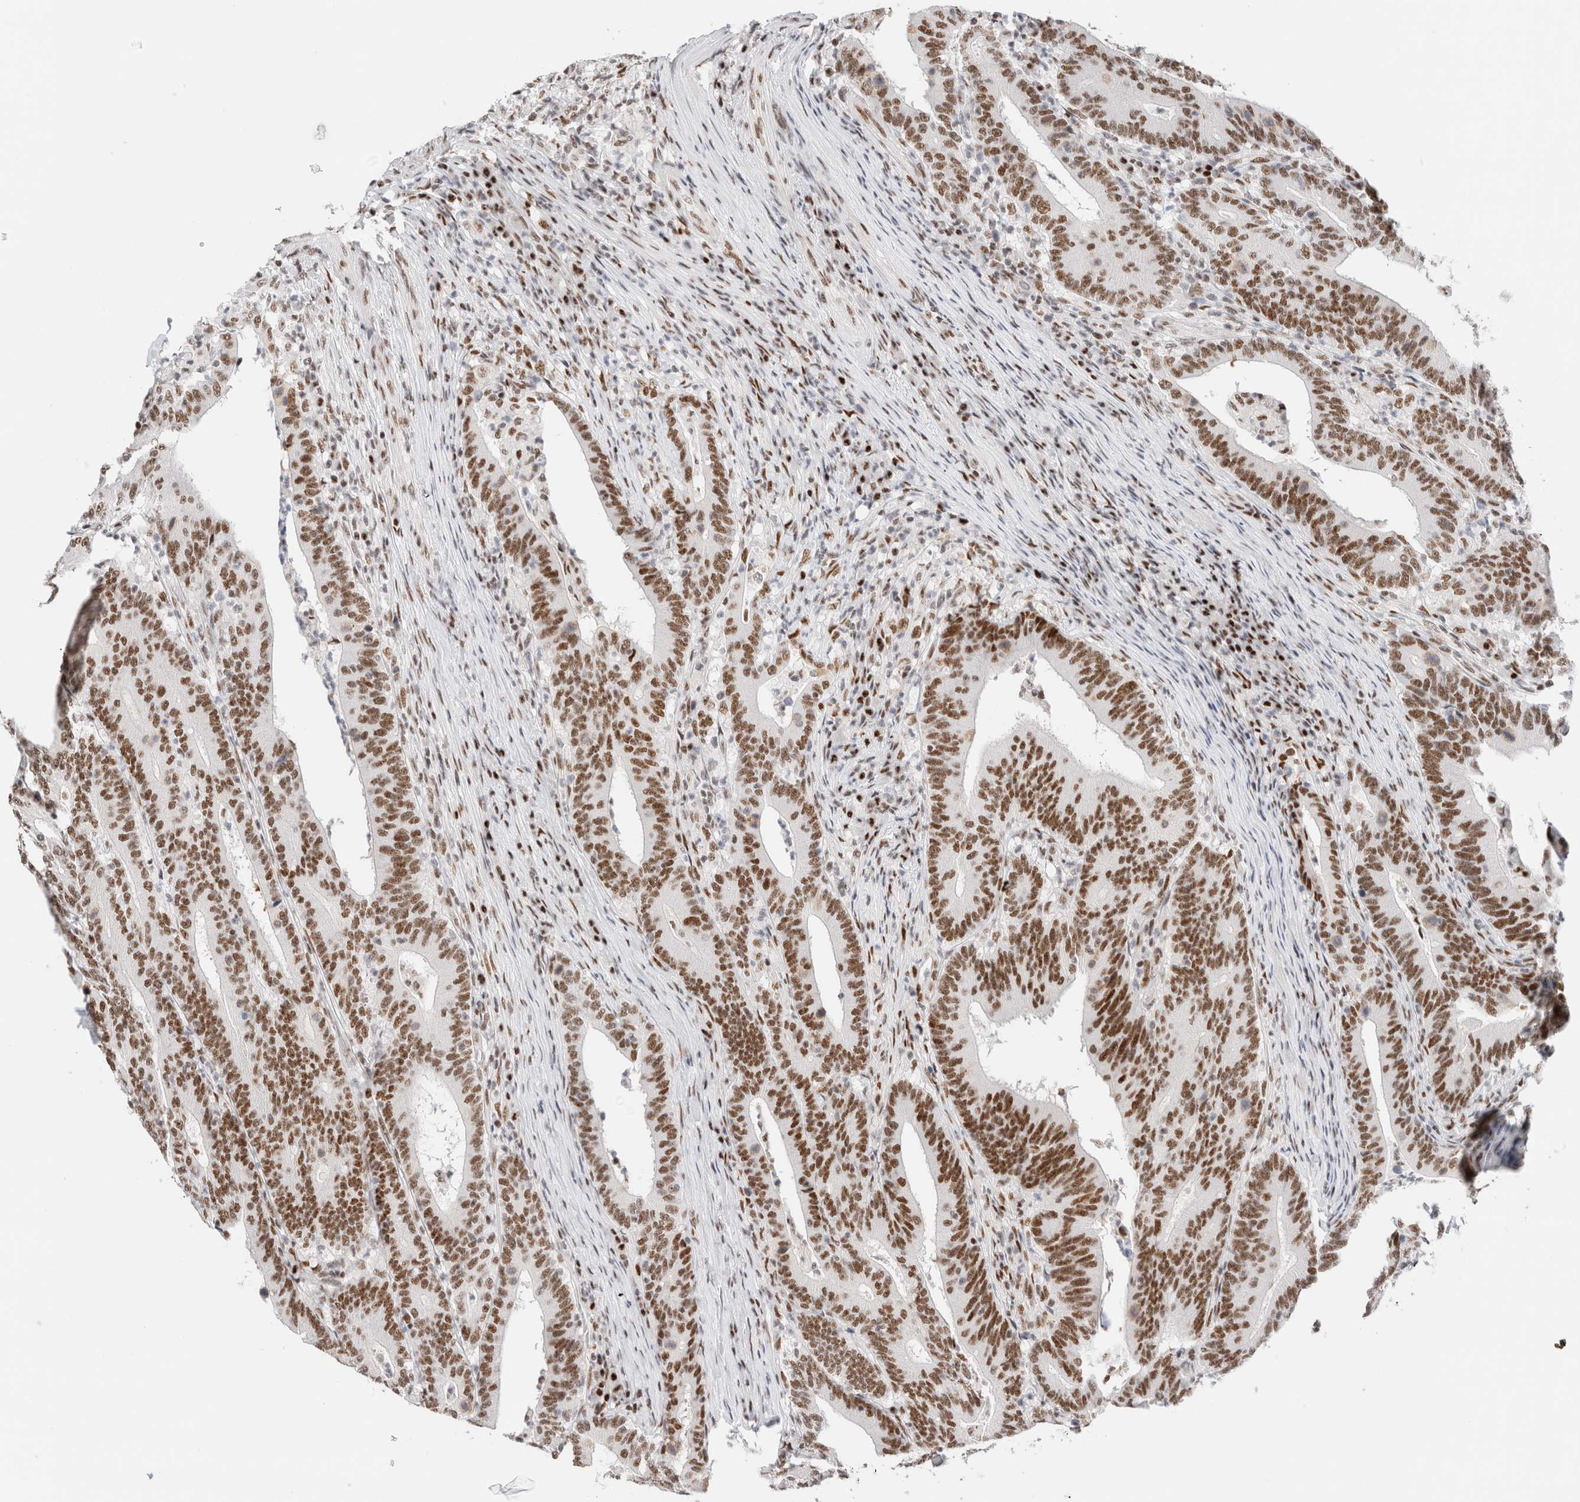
{"staining": {"intensity": "moderate", "quantity": ">75%", "location": "nuclear"}, "tissue": "colorectal cancer", "cell_type": "Tumor cells", "image_type": "cancer", "snomed": [{"axis": "morphology", "description": "Adenocarcinoma, NOS"}, {"axis": "topography", "description": "Colon"}], "caption": "IHC of colorectal adenocarcinoma demonstrates medium levels of moderate nuclear positivity in approximately >75% of tumor cells.", "gene": "ZNF282", "patient": {"sex": "female", "age": 66}}